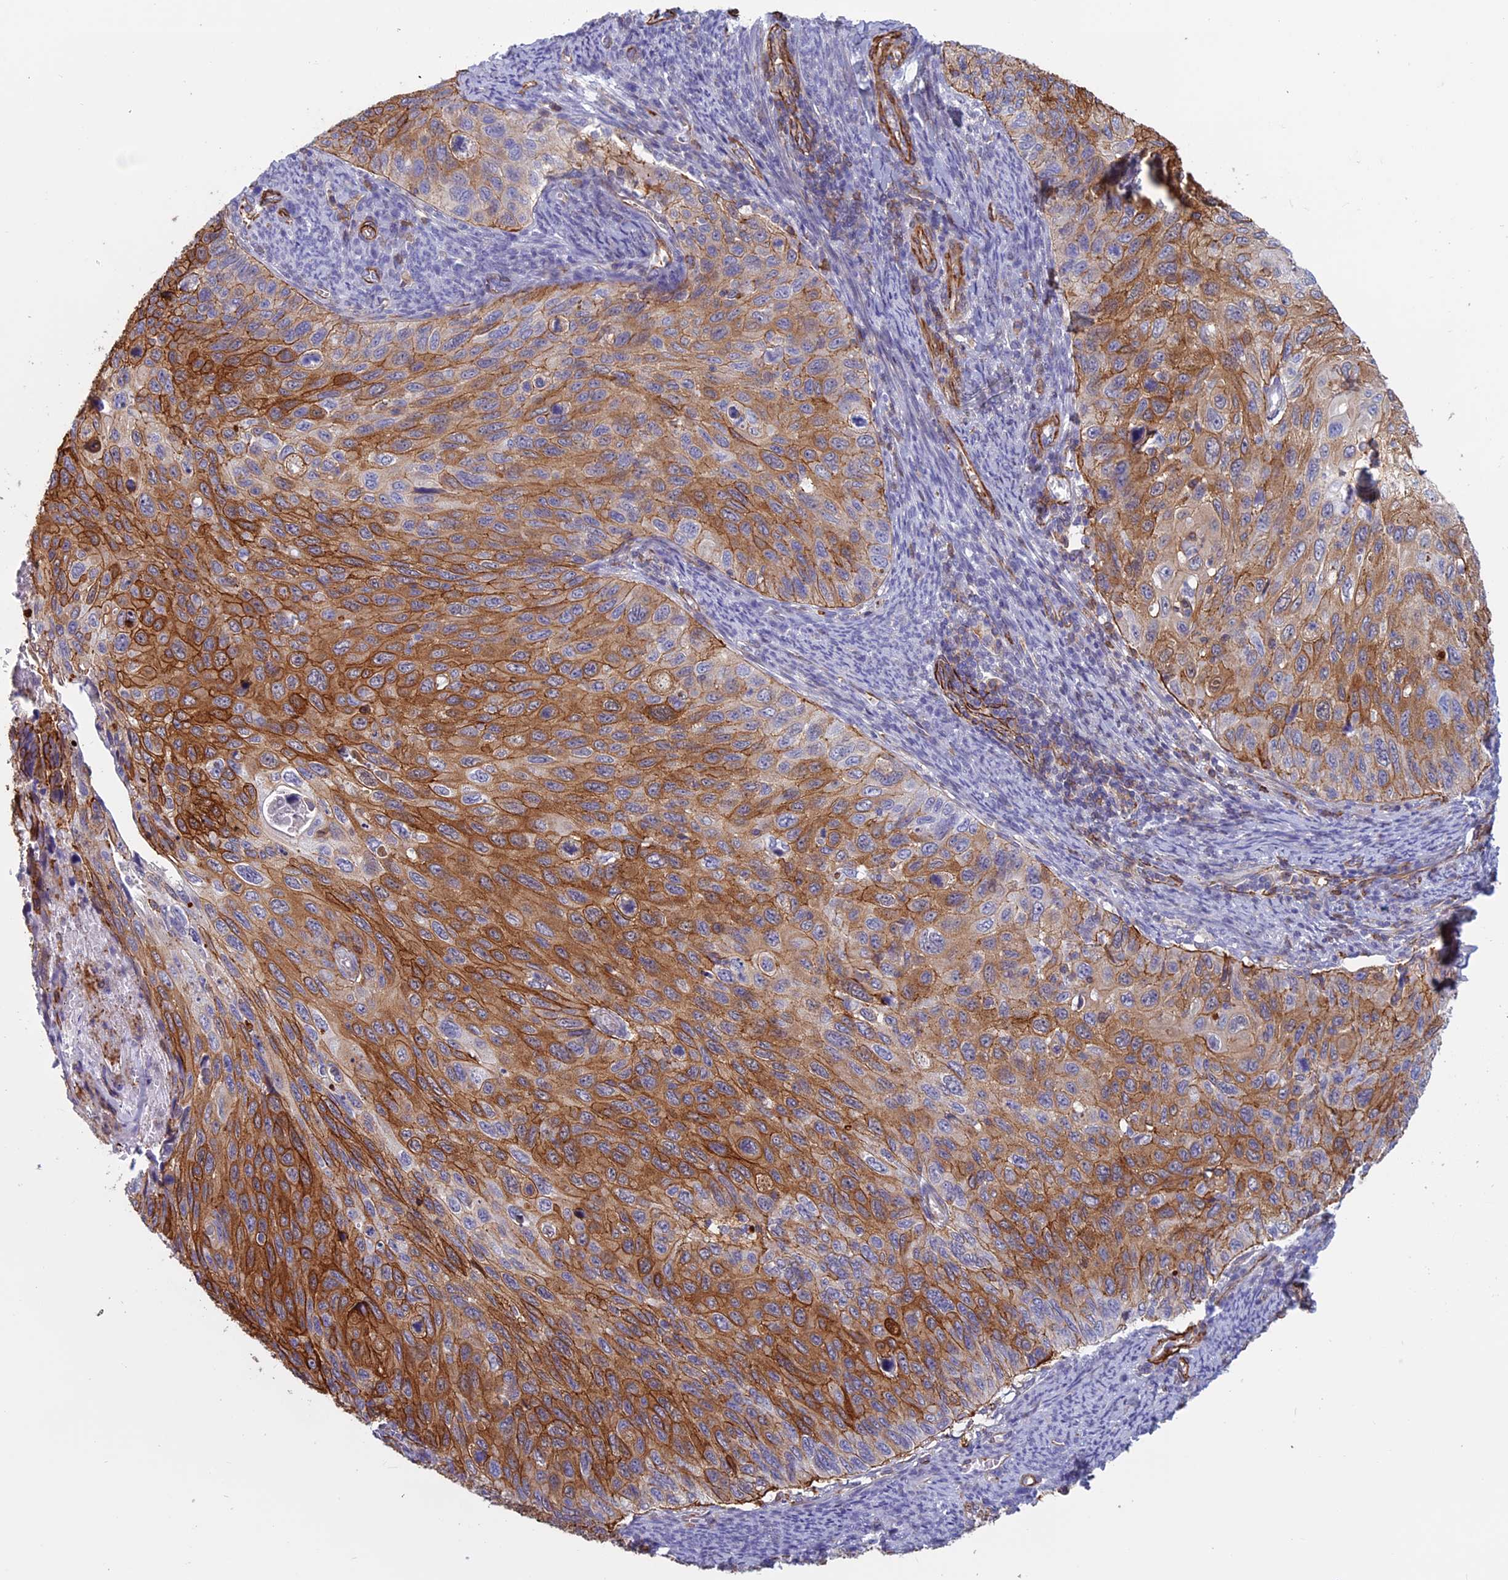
{"staining": {"intensity": "strong", "quantity": ">75%", "location": "cytoplasmic/membranous"}, "tissue": "cervical cancer", "cell_type": "Tumor cells", "image_type": "cancer", "snomed": [{"axis": "morphology", "description": "Squamous cell carcinoma, NOS"}, {"axis": "topography", "description": "Cervix"}], "caption": "Protein expression analysis of human cervical cancer (squamous cell carcinoma) reveals strong cytoplasmic/membranous staining in about >75% of tumor cells. The protein of interest is stained brown, and the nuclei are stained in blue (DAB (3,3'-diaminobenzidine) IHC with brightfield microscopy, high magnification).", "gene": "ANGPTL2", "patient": {"sex": "female", "age": 70}}